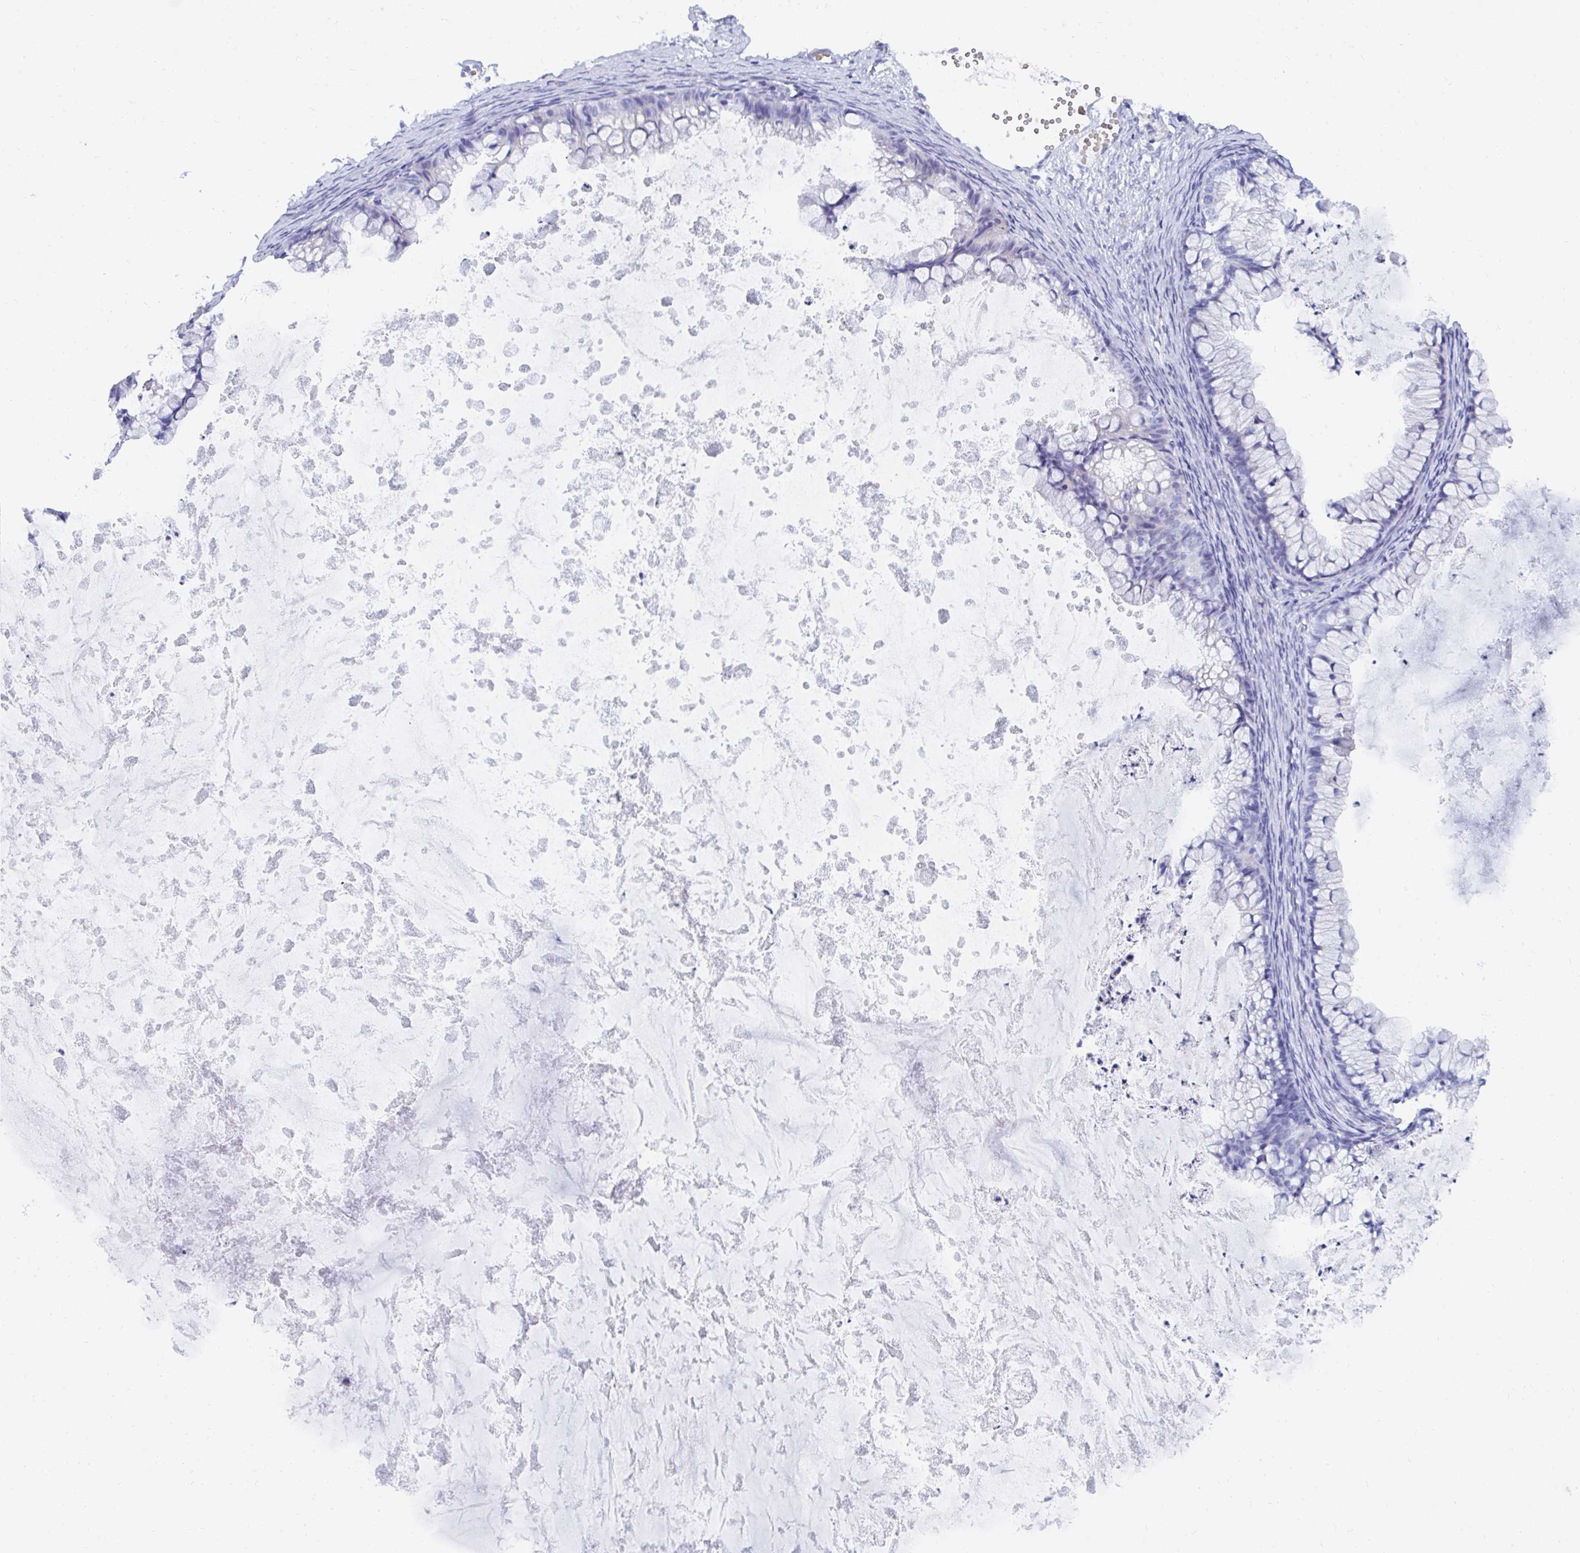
{"staining": {"intensity": "negative", "quantity": "none", "location": "none"}, "tissue": "ovarian cancer", "cell_type": "Tumor cells", "image_type": "cancer", "snomed": [{"axis": "morphology", "description": "Cystadenocarcinoma, mucinous, NOS"}, {"axis": "topography", "description": "Ovary"}], "caption": "Photomicrograph shows no significant protein expression in tumor cells of ovarian cancer (mucinous cystadenocarcinoma).", "gene": "MROH2B", "patient": {"sex": "female", "age": 35}}